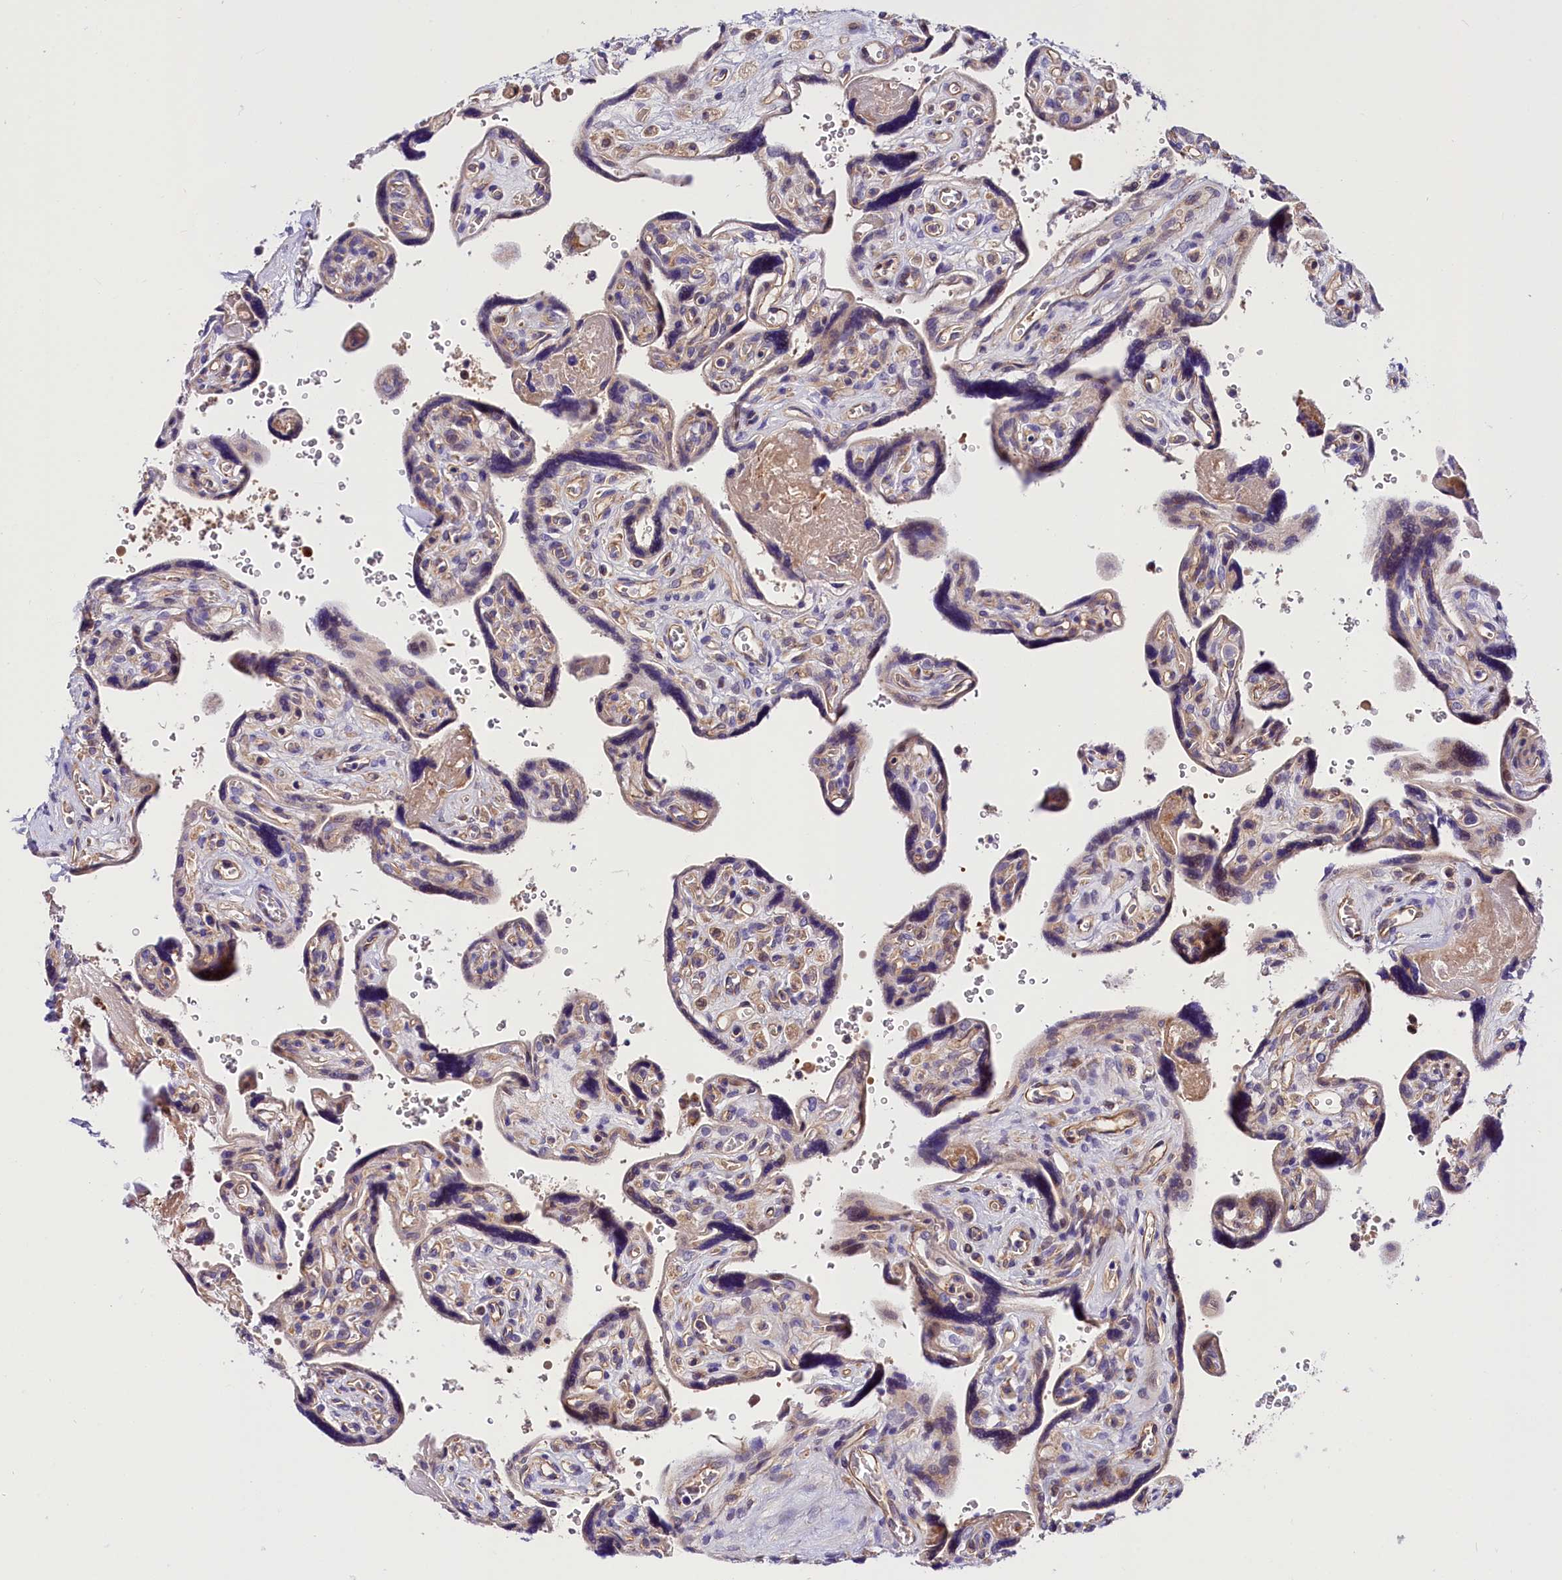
{"staining": {"intensity": "weak", "quantity": "<25%", "location": "cytoplasmic/membranous"}, "tissue": "placenta", "cell_type": "Trophoblastic cells", "image_type": "normal", "snomed": [{"axis": "morphology", "description": "Normal tissue, NOS"}, {"axis": "topography", "description": "Placenta"}], "caption": "Trophoblastic cells are negative for protein expression in normal human placenta. (DAB (3,3'-diaminobenzidine) IHC, high magnification).", "gene": "ARMC6", "patient": {"sex": "female", "age": 39}}